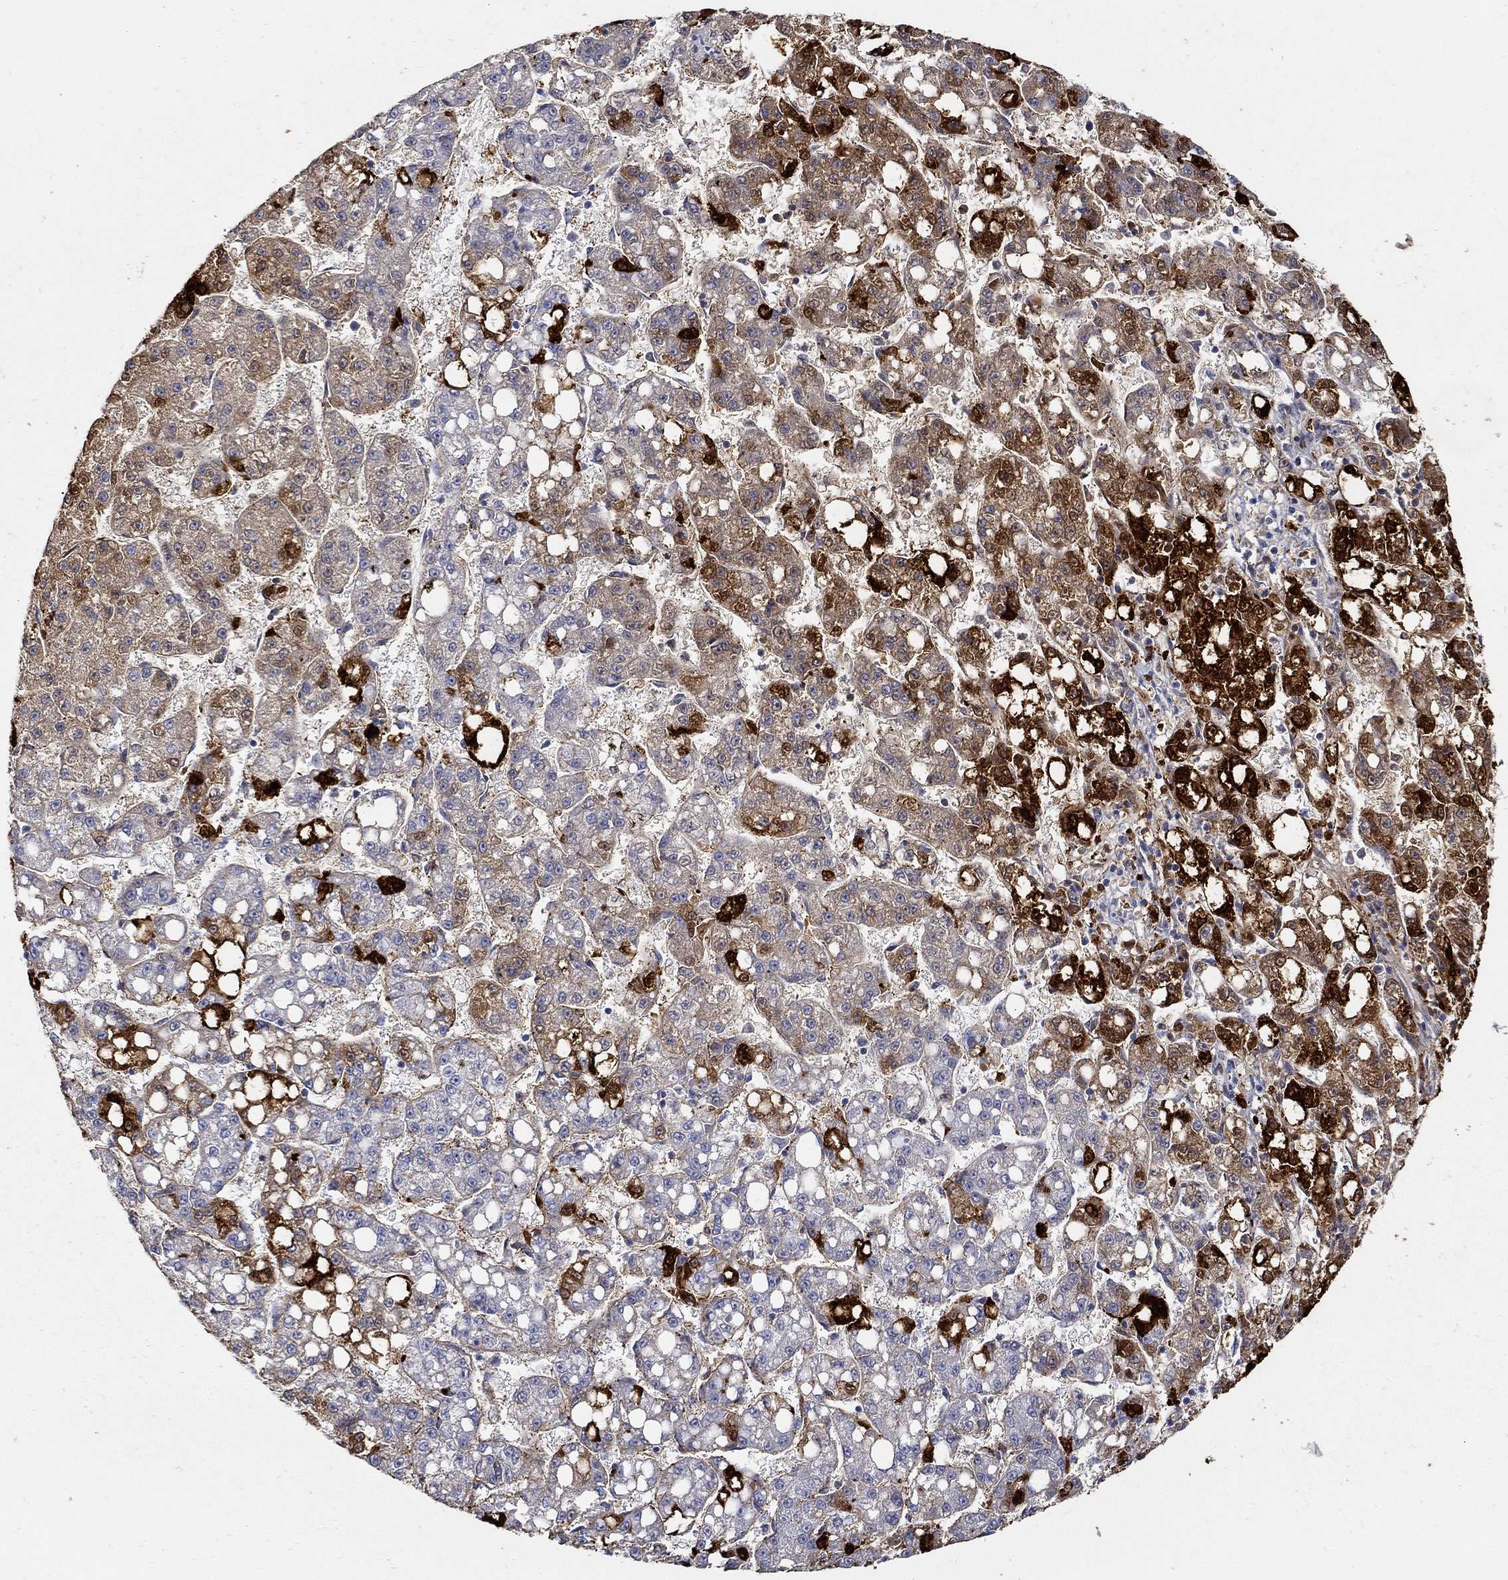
{"staining": {"intensity": "strong", "quantity": "<25%", "location": "cytoplasmic/membranous"}, "tissue": "liver cancer", "cell_type": "Tumor cells", "image_type": "cancer", "snomed": [{"axis": "morphology", "description": "Carcinoma, Hepatocellular, NOS"}, {"axis": "topography", "description": "Liver"}], "caption": "Immunohistochemistry (IHC) of liver hepatocellular carcinoma exhibits medium levels of strong cytoplasmic/membranous positivity in about <25% of tumor cells. Using DAB (brown) and hematoxylin (blue) stains, captured at high magnification using brightfield microscopy.", "gene": "TGFBI", "patient": {"sex": "female", "age": 65}}